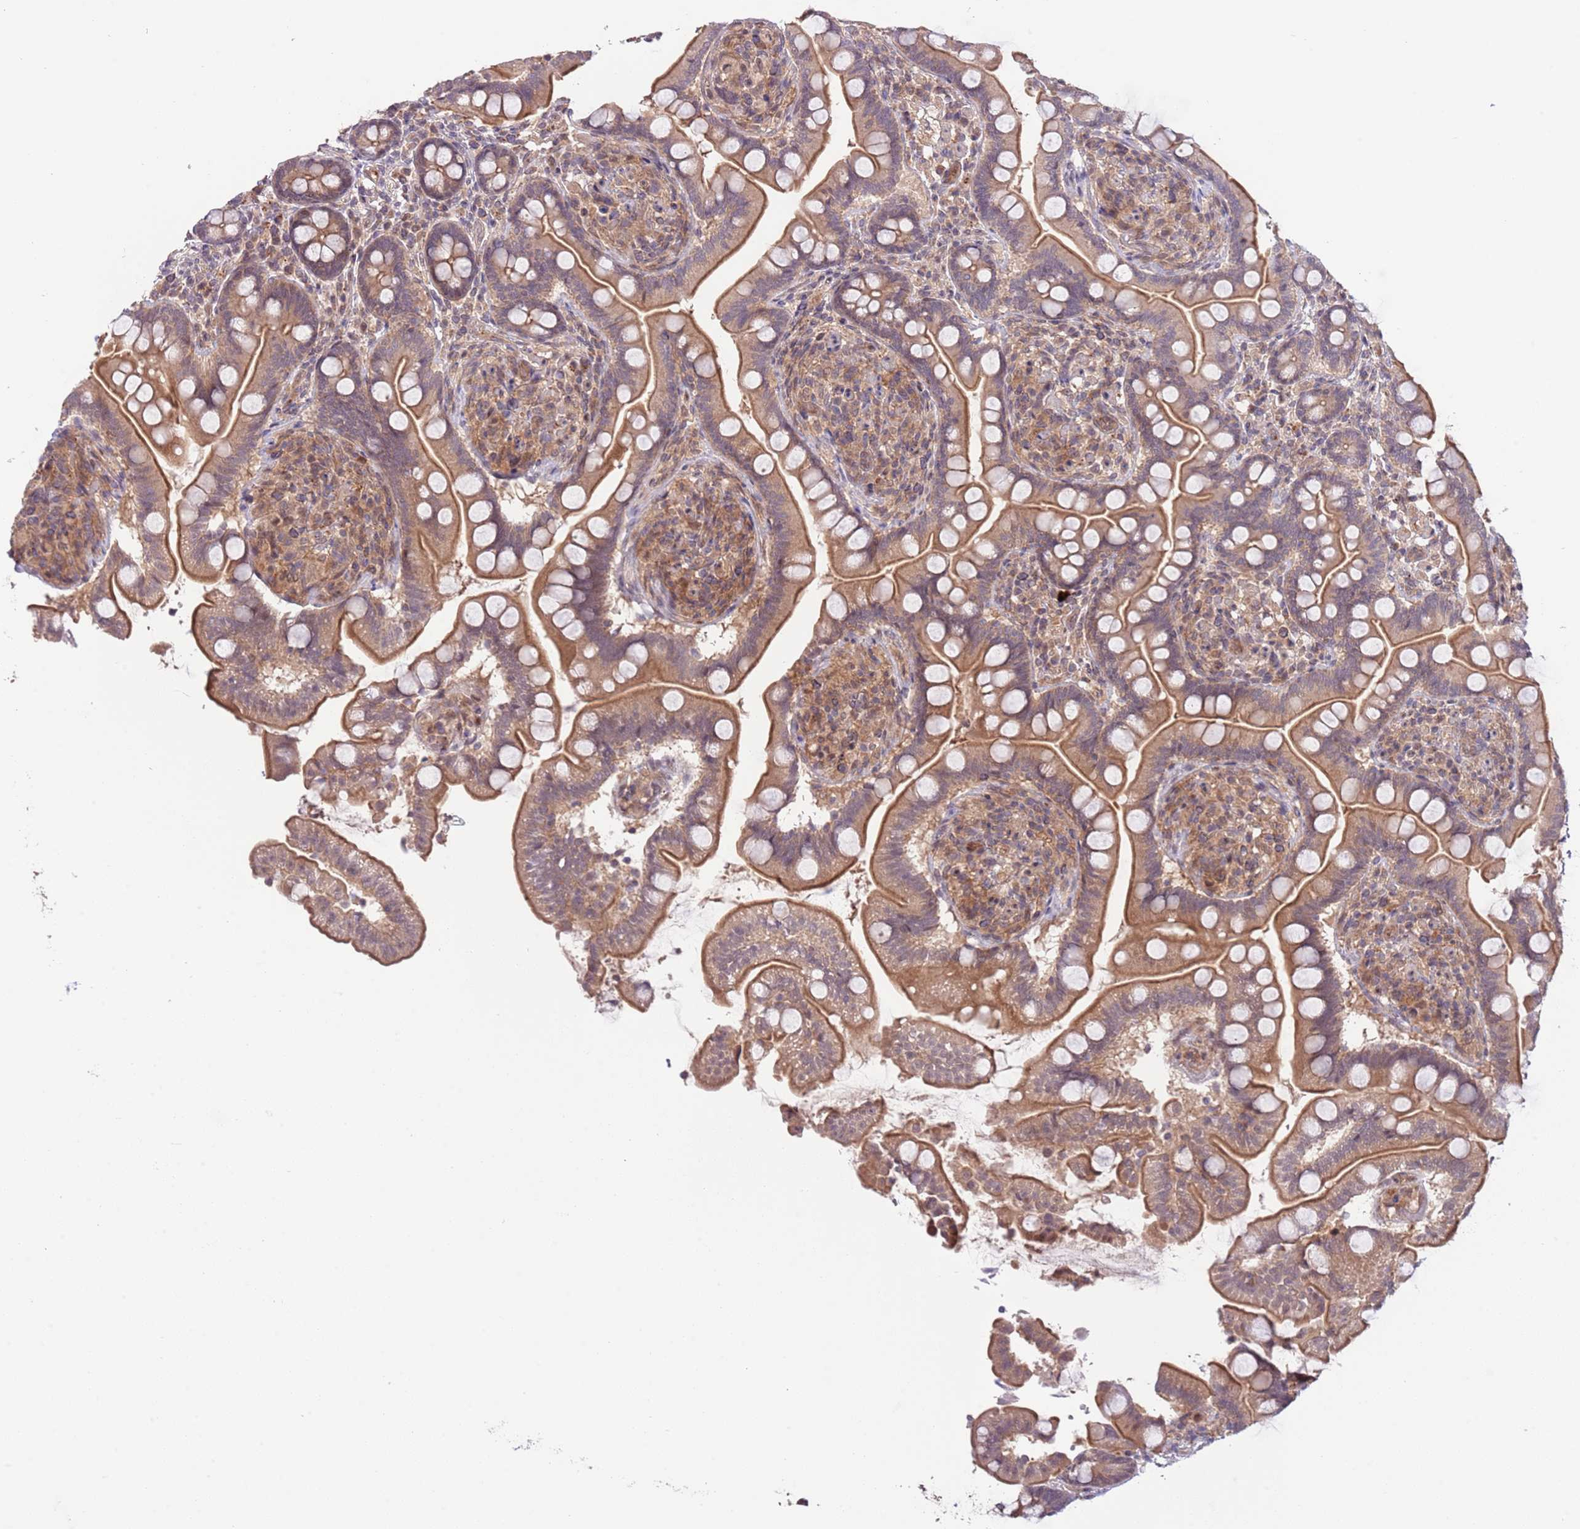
{"staining": {"intensity": "moderate", "quantity": ">75%", "location": "cytoplasmic/membranous"}, "tissue": "small intestine", "cell_type": "Glandular cells", "image_type": "normal", "snomed": [{"axis": "morphology", "description": "Normal tissue, NOS"}, {"axis": "topography", "description": "Small intestine"}], "caption": "The image displays immunohistochemical staining of normal small intestine. There is moderate cytoplasmic/membranous positivity is present in about >75% of glandular cells.", "gene": "PRR16", "patient": {"sex": "female", "age": 64}}